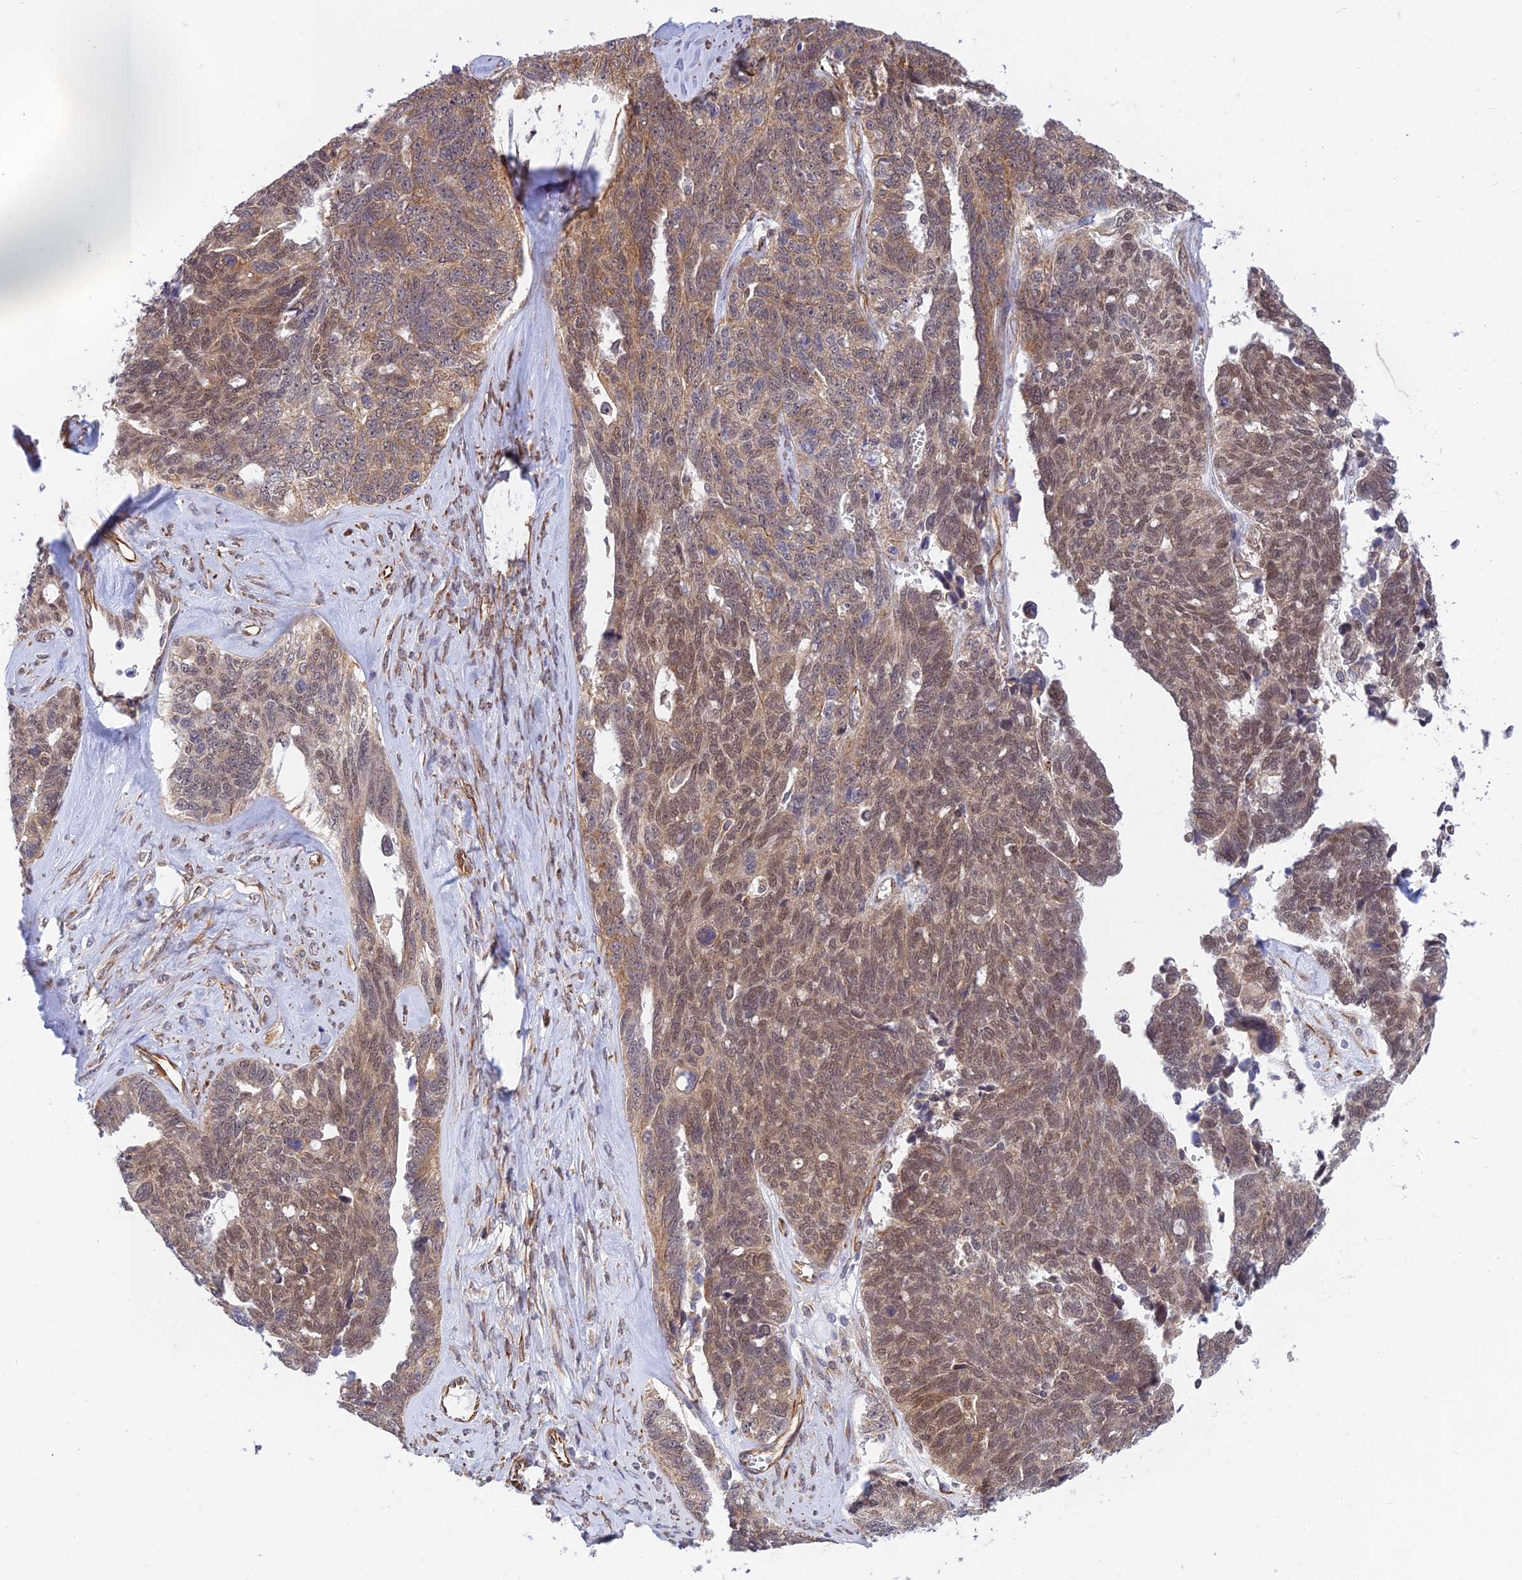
{"staining": {"intensity": "moderate", "quantity": ">75%", "location": "nuclear"}, "tissue": "ovarian cancer", "cell_type": "Tumor cells", "image_type": "cancer", "snomed": [{"axis": "morphology", "description": "Cystadenocarcinoma, serous, NOS"}, {"axis": "topography", "description": "Ovary"}], "caption": "A micrograph of ovarian serous cystadenocarcinoma stained for a protein exhibits moderate nuclear brown staining in tumor cells.", "gene": "PAGR1", "patient": {"sex": "female", "age": 79}}